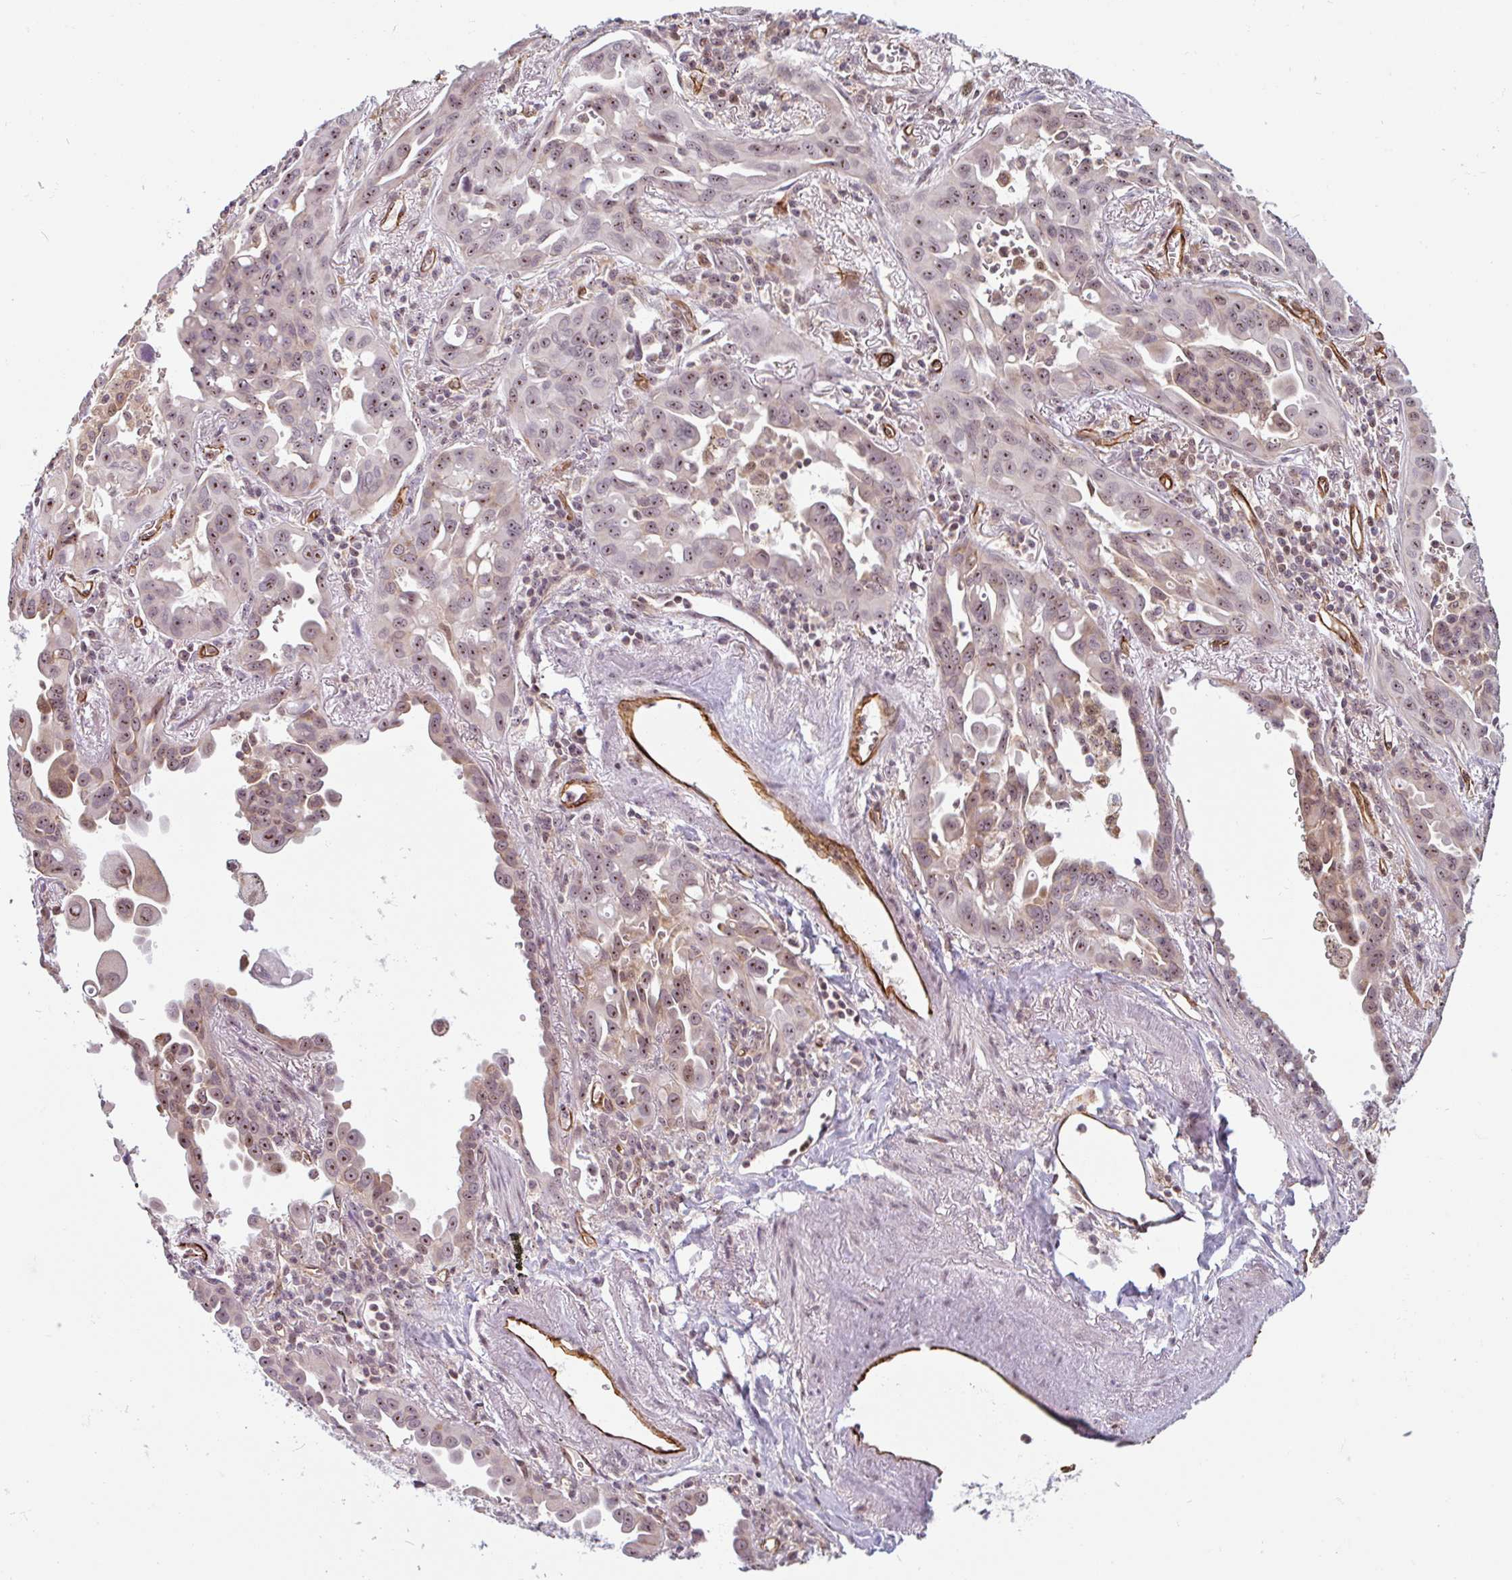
{"staining": {"intensity": "moderate", "quantity": ">75%", "location": "nuclear"}, "tissue": "lung cancer", "cell_type": "Tumor cells", "image_type": "cancer", "snomed": [{"axis": "morphology", "description": "Adenocarcinoma, NOS"}, {"axis": "topography", "description": "Lung"}], "caption": "Immunohistochemical staining of lung cancer shows medium levels of moderate nuclear staining in approximately >75% of tumor cells.", "gene": "ZNF689", "patient": {"sex": "male", "age": 68}}